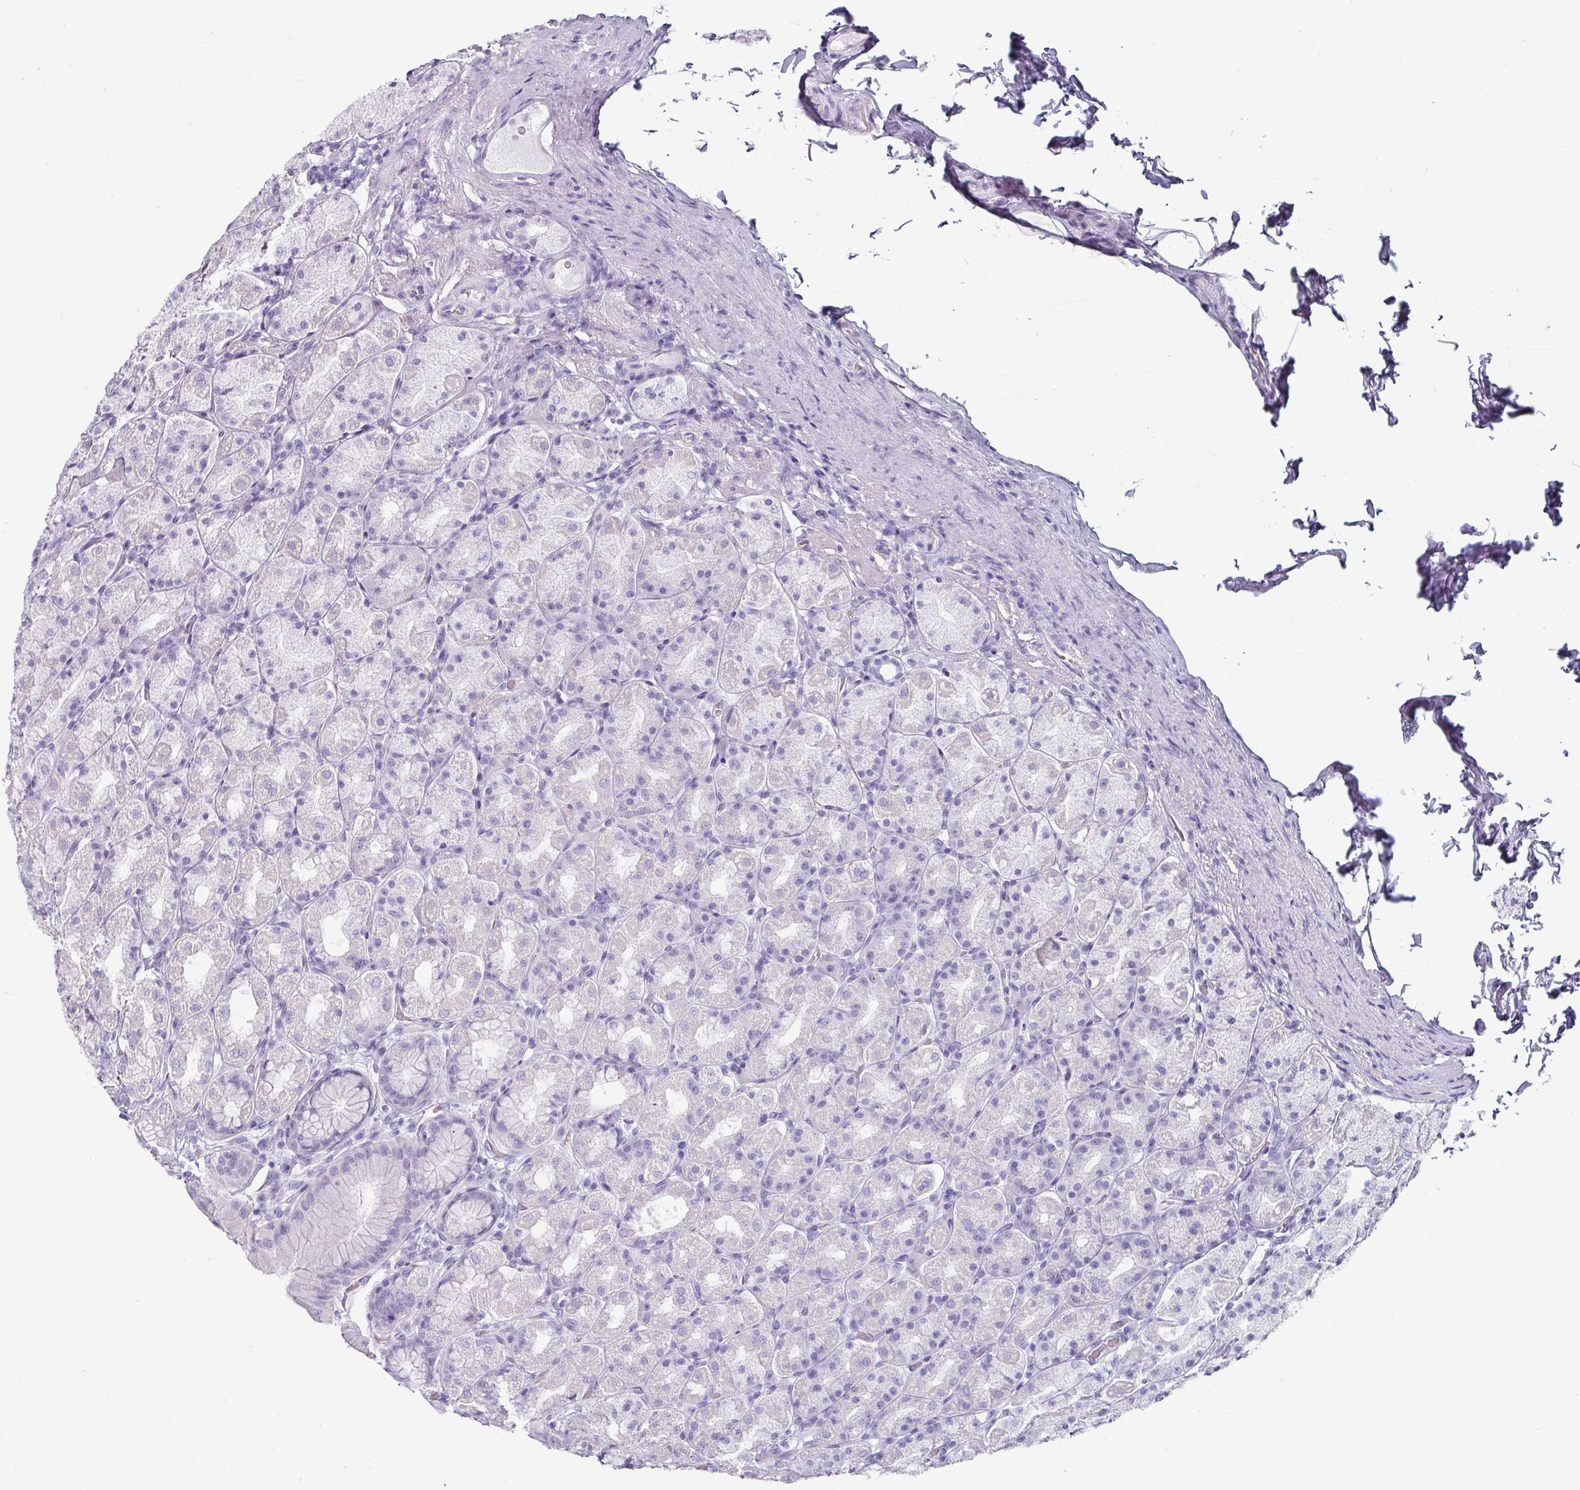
{"staining": {"intensity": "negative", "quantity": "none", "location": "none"}, "tissue": "stomach", "cell_type": "Glandular cells", "image_type": "normal", "snomed": [{"axis": "morphology", "description": "Normal tissue, NOS"}, {"axis": "topography", "description": "Stomach, upper"}, {"axis": "topography", "description": "Stomach"}], "caption": "Immunohistochemical staining of benign stomach displays no significant positivity in glandular cells. Brightfield microscopy of immunohistochemistry stained with DAB (brown) and hematoxylin (blue), captured at high magnification.", "gene": "SLC17A7", "patient": {"sex": "male", "age": 68}}